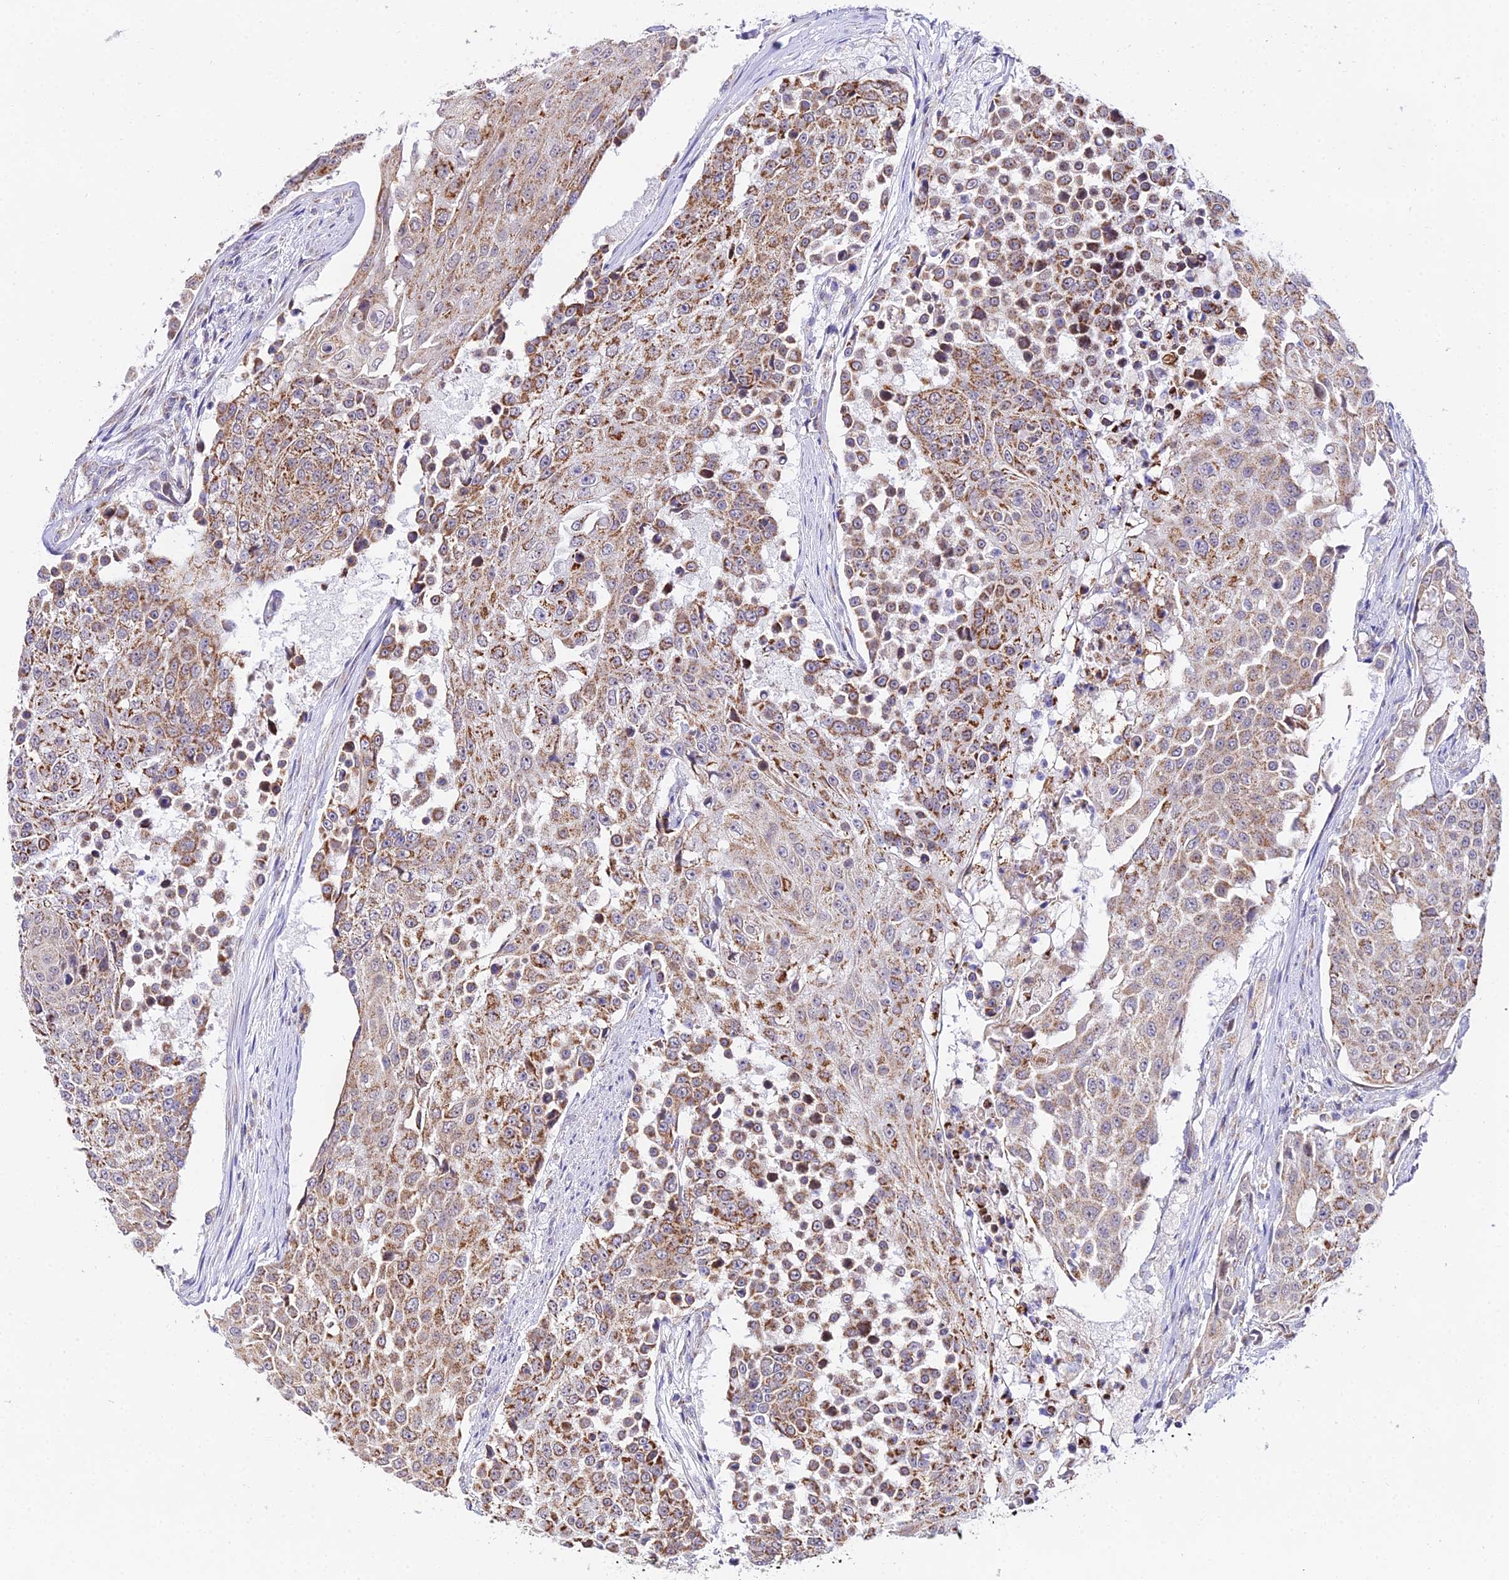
{"staining": {"intensity": "moderate", "quantity": ">75%", "location": "cytoplasmic/membranous"}, "tissue": "urothelial cancer", "cell_type": "Tumor cells", "image_type": "cancer", "snomed": [{"axis": "morphology", "description": "Urothelial carcinoma, High grade"}, {"axis": "topography", "description": "Urinary bladder"}], "caption": "A photomicrograph showing moderate cytoplasmic/membranous expression in about >75% of tumor cells in high-grade urothelial carcinoma, as visualized by brown immunohistochemical staining.", "gene": "ATP5PB", "patient": {"sex": "female", "age": 63}}